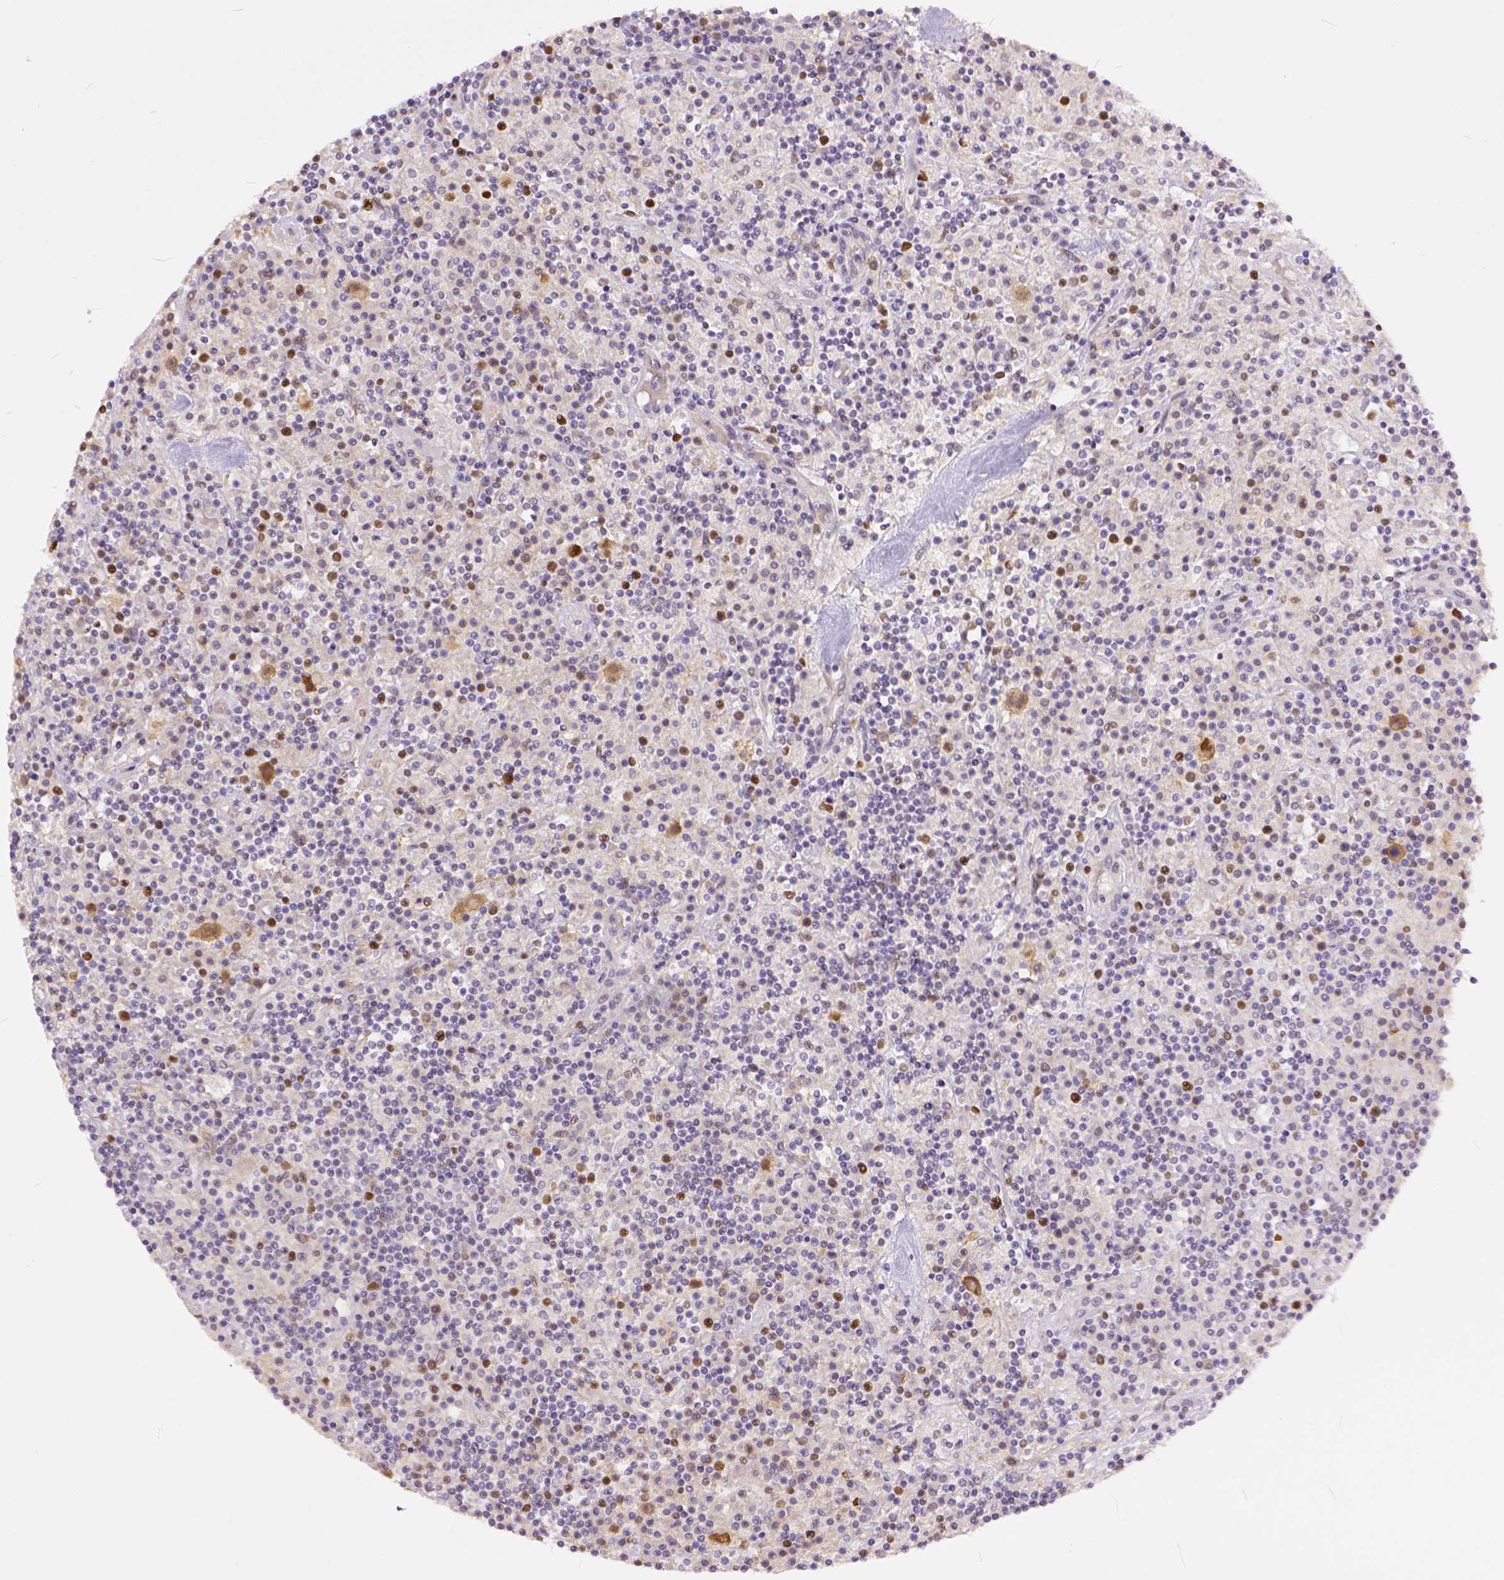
{"staining": {"intensity": "moderate", "quantity": "<25%", "location": "nuclear"}, "tissue": "lymphoma", "cell_type": "Tumor cells", "image_type": "cancer", "snomed": [{"axis": "morphology", "description": "Hodgkin's disease, NOS"}, {"axis": "topography", "description": "Lymph node"}], "caption": "Protein expression by immunohistochemistry (IHC) reveals moderate nuclear staining in approximately <25% of tumor cells in Hodgkin's disease.", "gene": "ERCC1", "patient": {"sex": "male", "age": 70}}